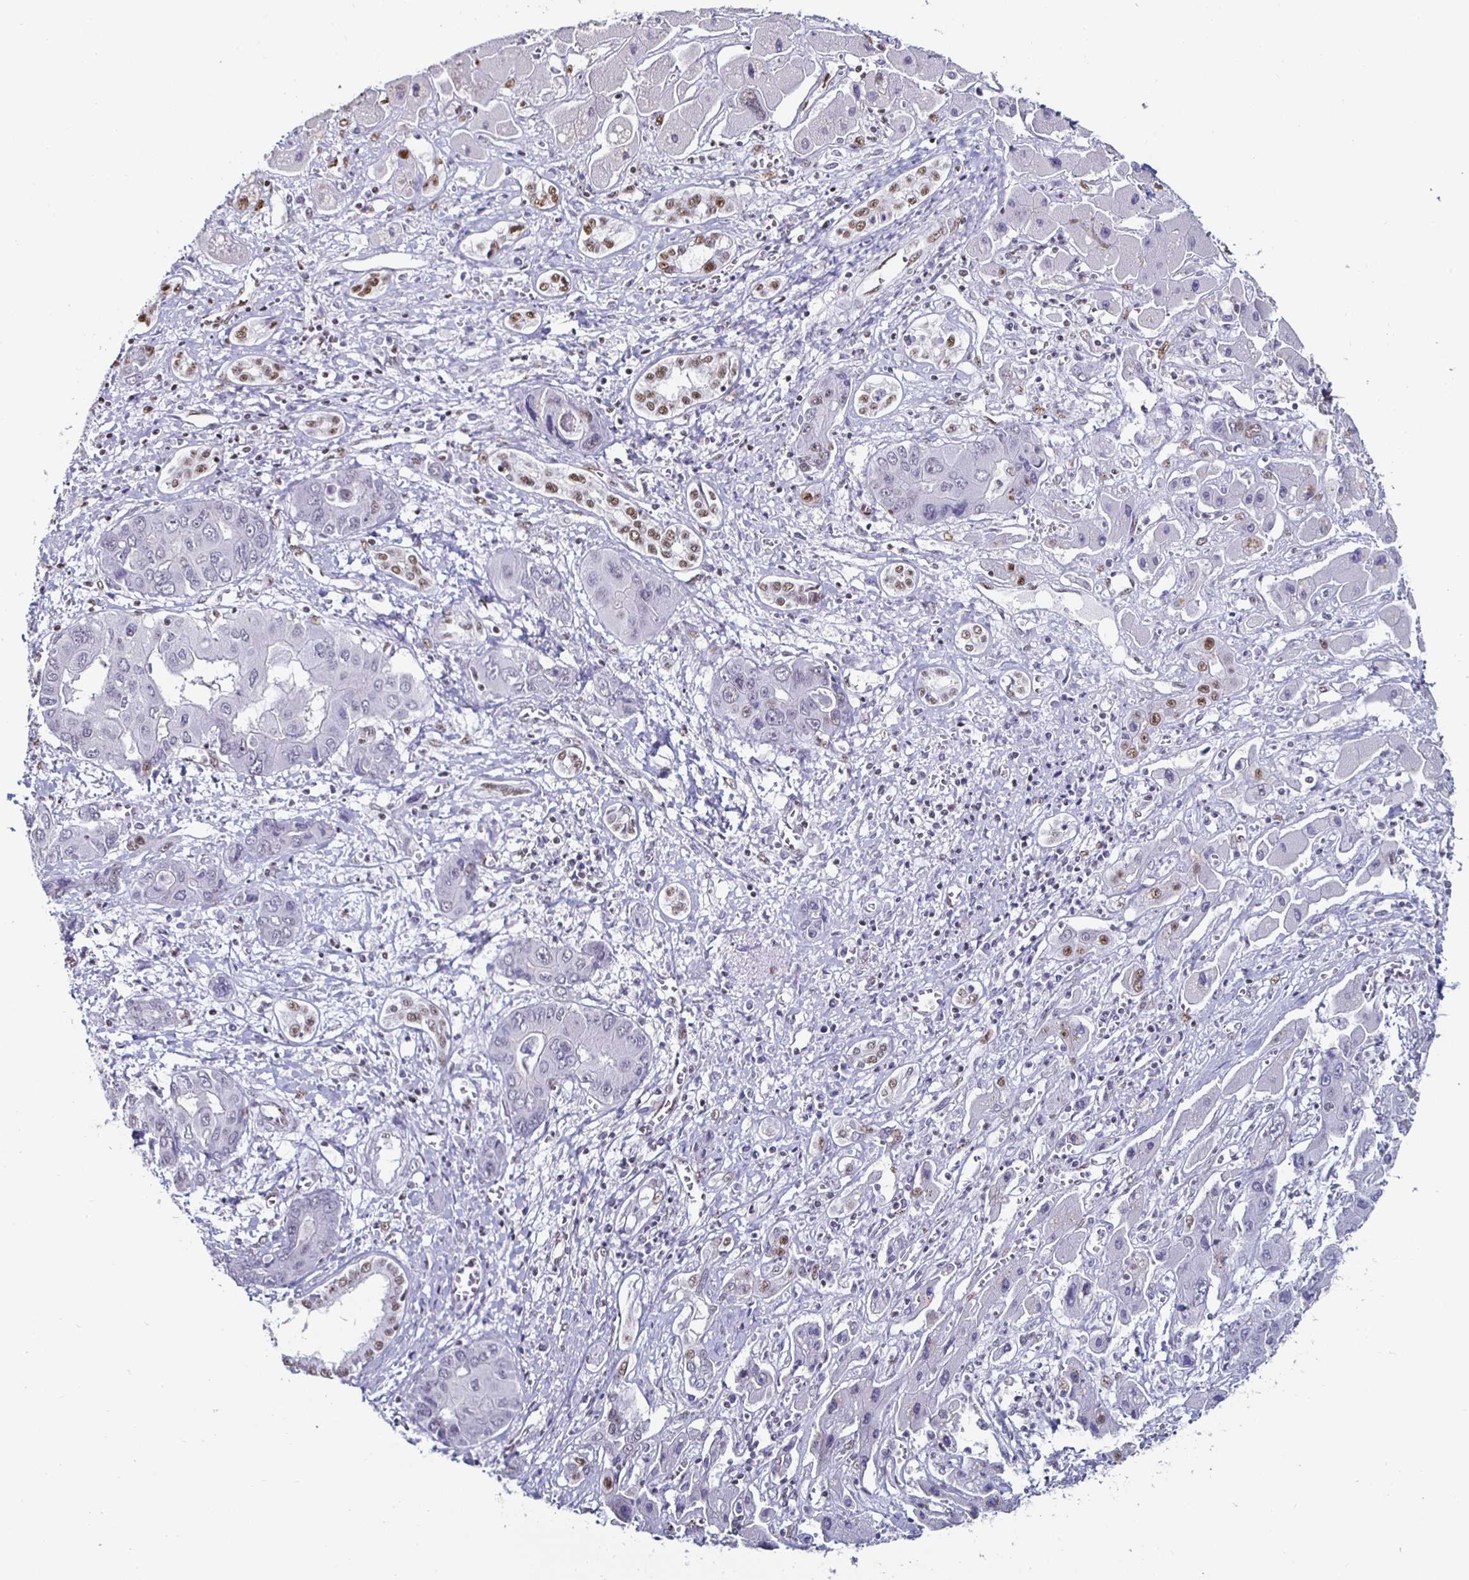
{"staining": {"intensity": "negative", "quantity": "none", "location": "none"}, "tissue": "liver cancer", "cell_type": "Tumor cells", "image_type": "cancer", "snomed": [{"axis": "morphology", "description": "Cholangiocarcinoma"}, {"axis": "topography", "description": "Liver"}], "caption": "There is no significant staining in tumor cells of liver cancer.", "gene": "DDX39B", "patient": {"sex": "male", "age": 67}}